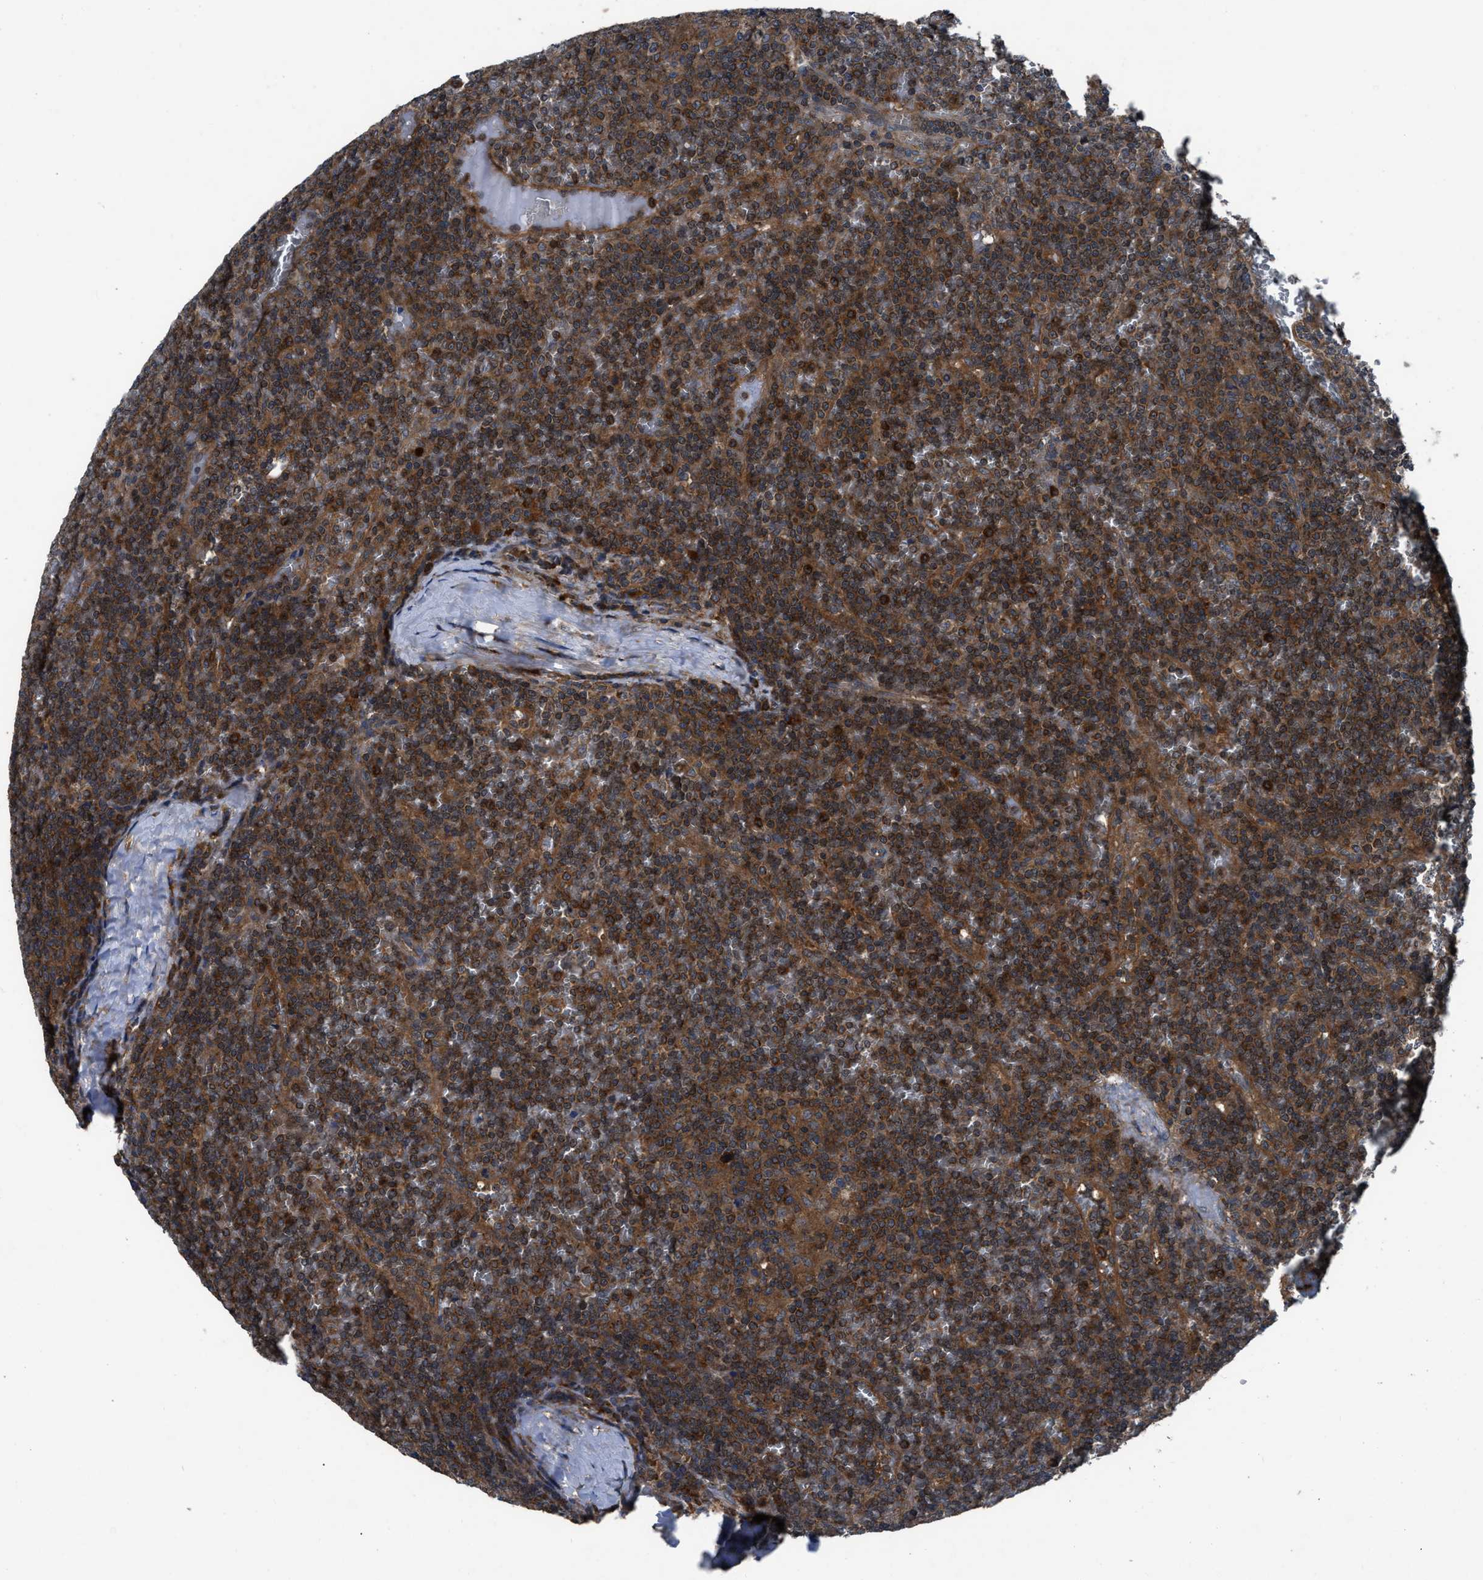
{"staining": {"intensity": "strong", "quantity": ">75%", "location": "cytoplasmic/membranous"}, "tissue": "lymphoma", "cell_type": "Tumor cells", "image_type": "cancer", "snomed": [{"axis": "morphology", "description": "Malignant lymphoma, non-Hodgkin's type, Low grade"}, {"axis": "topography", "description": "Spleen"}], "caption": "Immunohistochemistry (IHC) (DAB (3,3'-diaminobenzidine)) staining of lymphoma exhibits strong cytoplasmic/membranous protein staining in about >75% of tumor cells.", "gene": "USP25", "patient": {"sex": "female", "age": 19}}